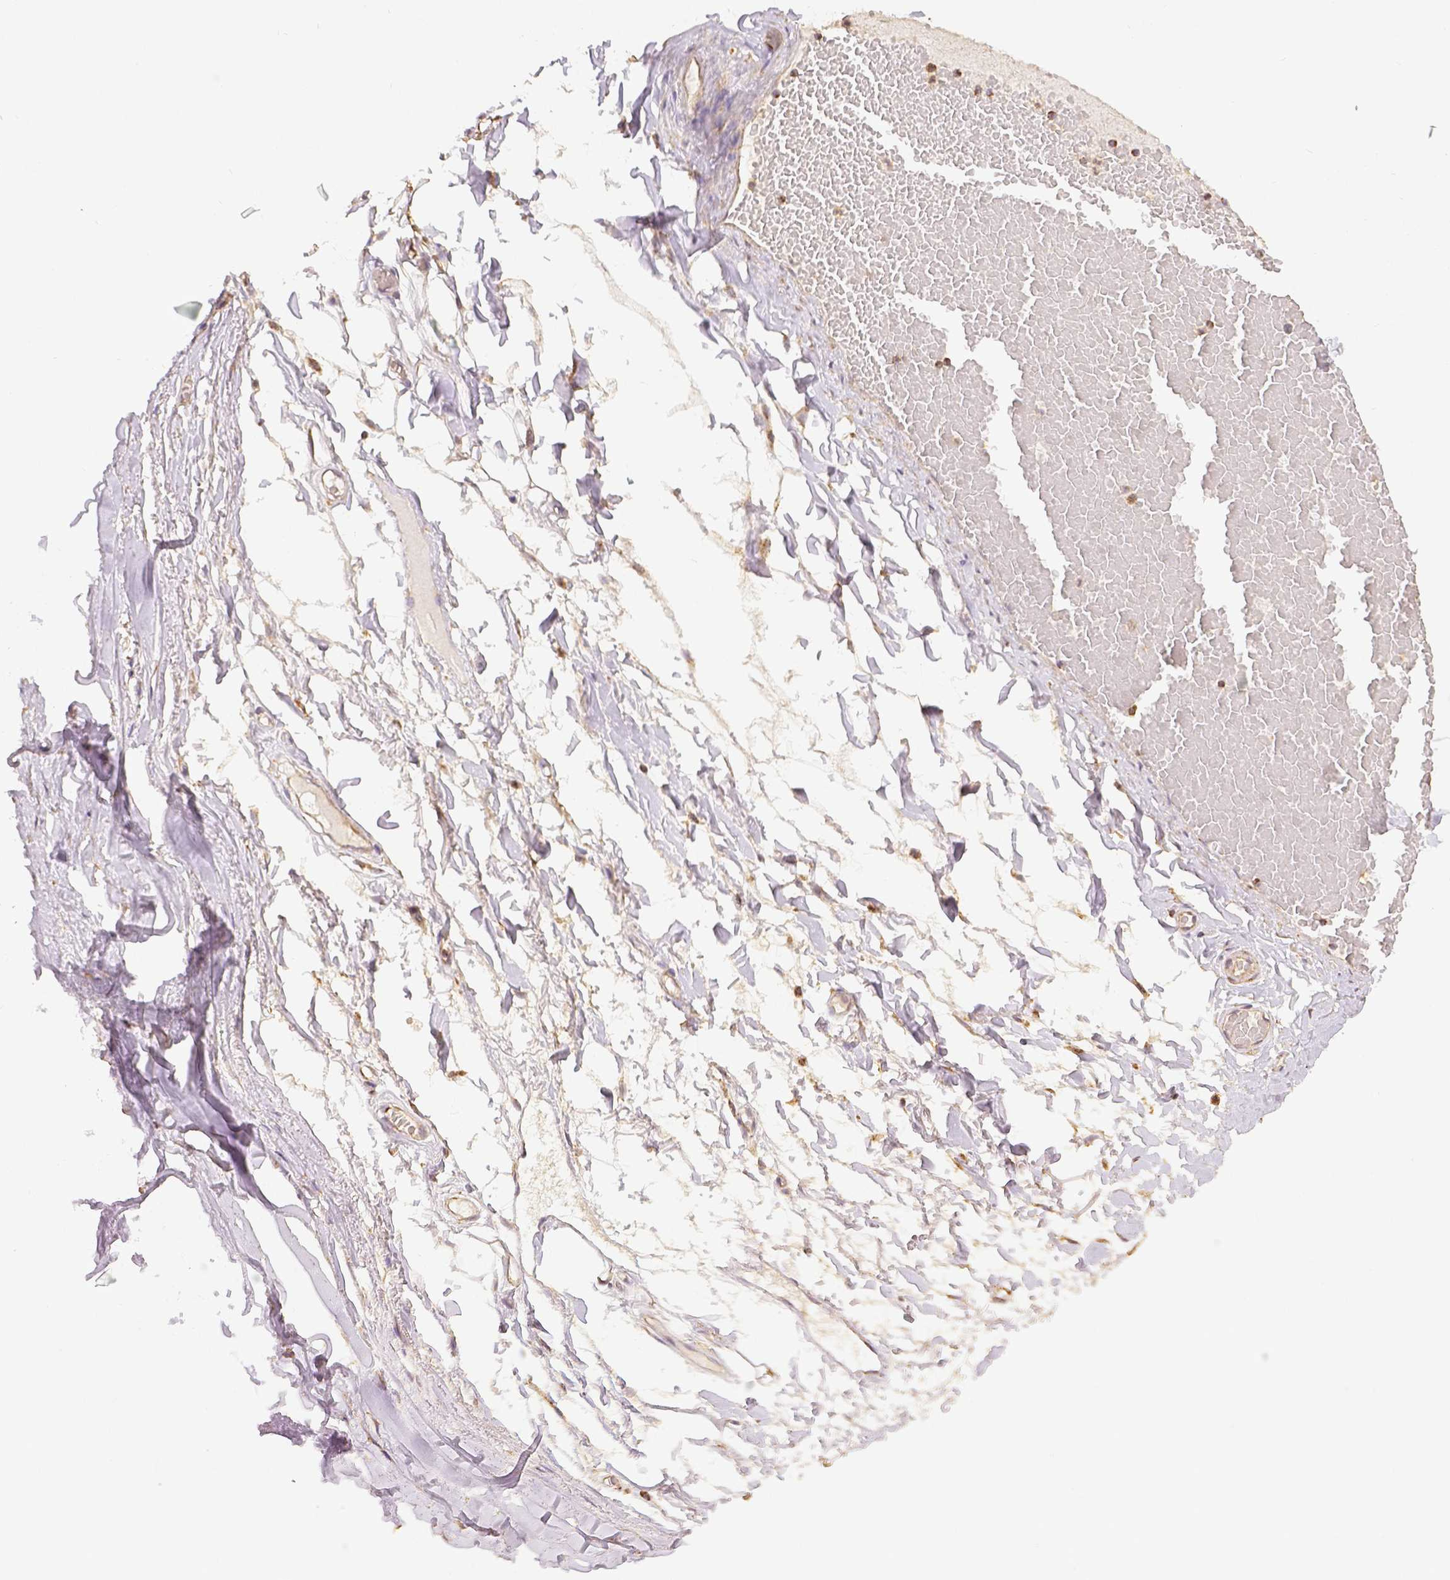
{"staining": {"intensity": "moderate", "quantity": ">75%", "location": "cytoplasmic/membranous"}, "tissue": "soft tissue", "cell_type": "Chondrocytes", "image_type": "normal", "snomed": [{"axis": "morphology", "description": "Normal tissue, NOS"}, {"axis": "topography", "description": "Lymph node"}, {"axis": "topography", "description": "Cartilage tissue"}, {"axis": "topography", "description": "Nasopharynx"}], "caption": "A micrograph of soft tissue stained for a protein demonstrates moderate cytoplasmic/membranous brown staining in chondrocytes. Immunohistochemistry (ihc) stains the protein in brown and the nuclei are stained blue.", "gene": "SDHB", "patient": {"sex": "male", "age": 63}}